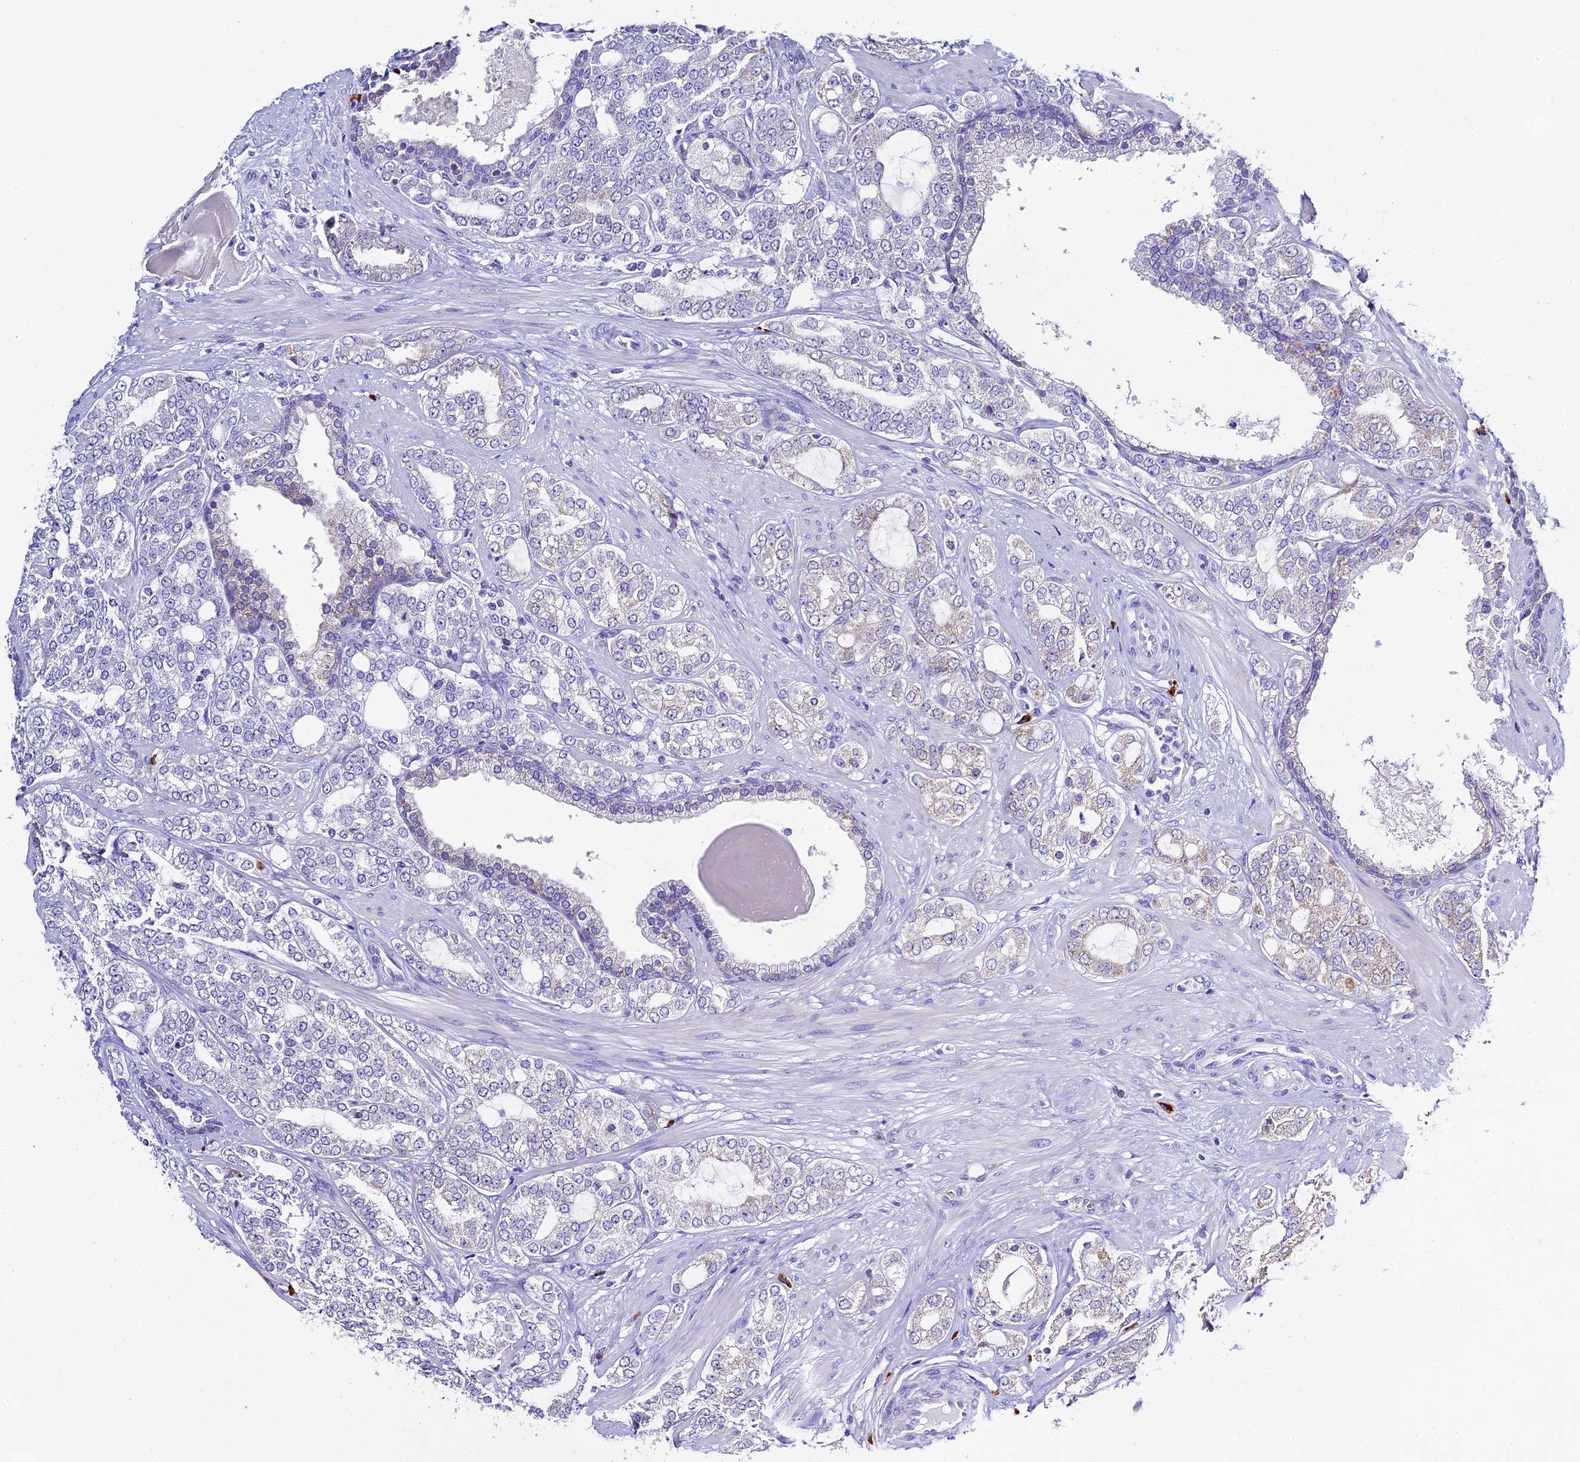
{"staining": {"intensity": "weak", "quantity": "<25%", "location": "cytoplasmic/membranous"}, "tissue": "prostate cancer", "cell_type": "Tumor cells", "image_type": "cancer", "snomed": [{"axis": "morphology", "description": "Adenocarcinoma, High grade"}, {"axis": "topography", "description": "Prostate"}], "caption": "This is an immunohistochemistry micrograph of prostate cancer (adenocarcinoma (high-grade)). There is no positivity in tumor cells.", "gene": "FKBP11", "patient": {"sex": "male", "age": 64}}